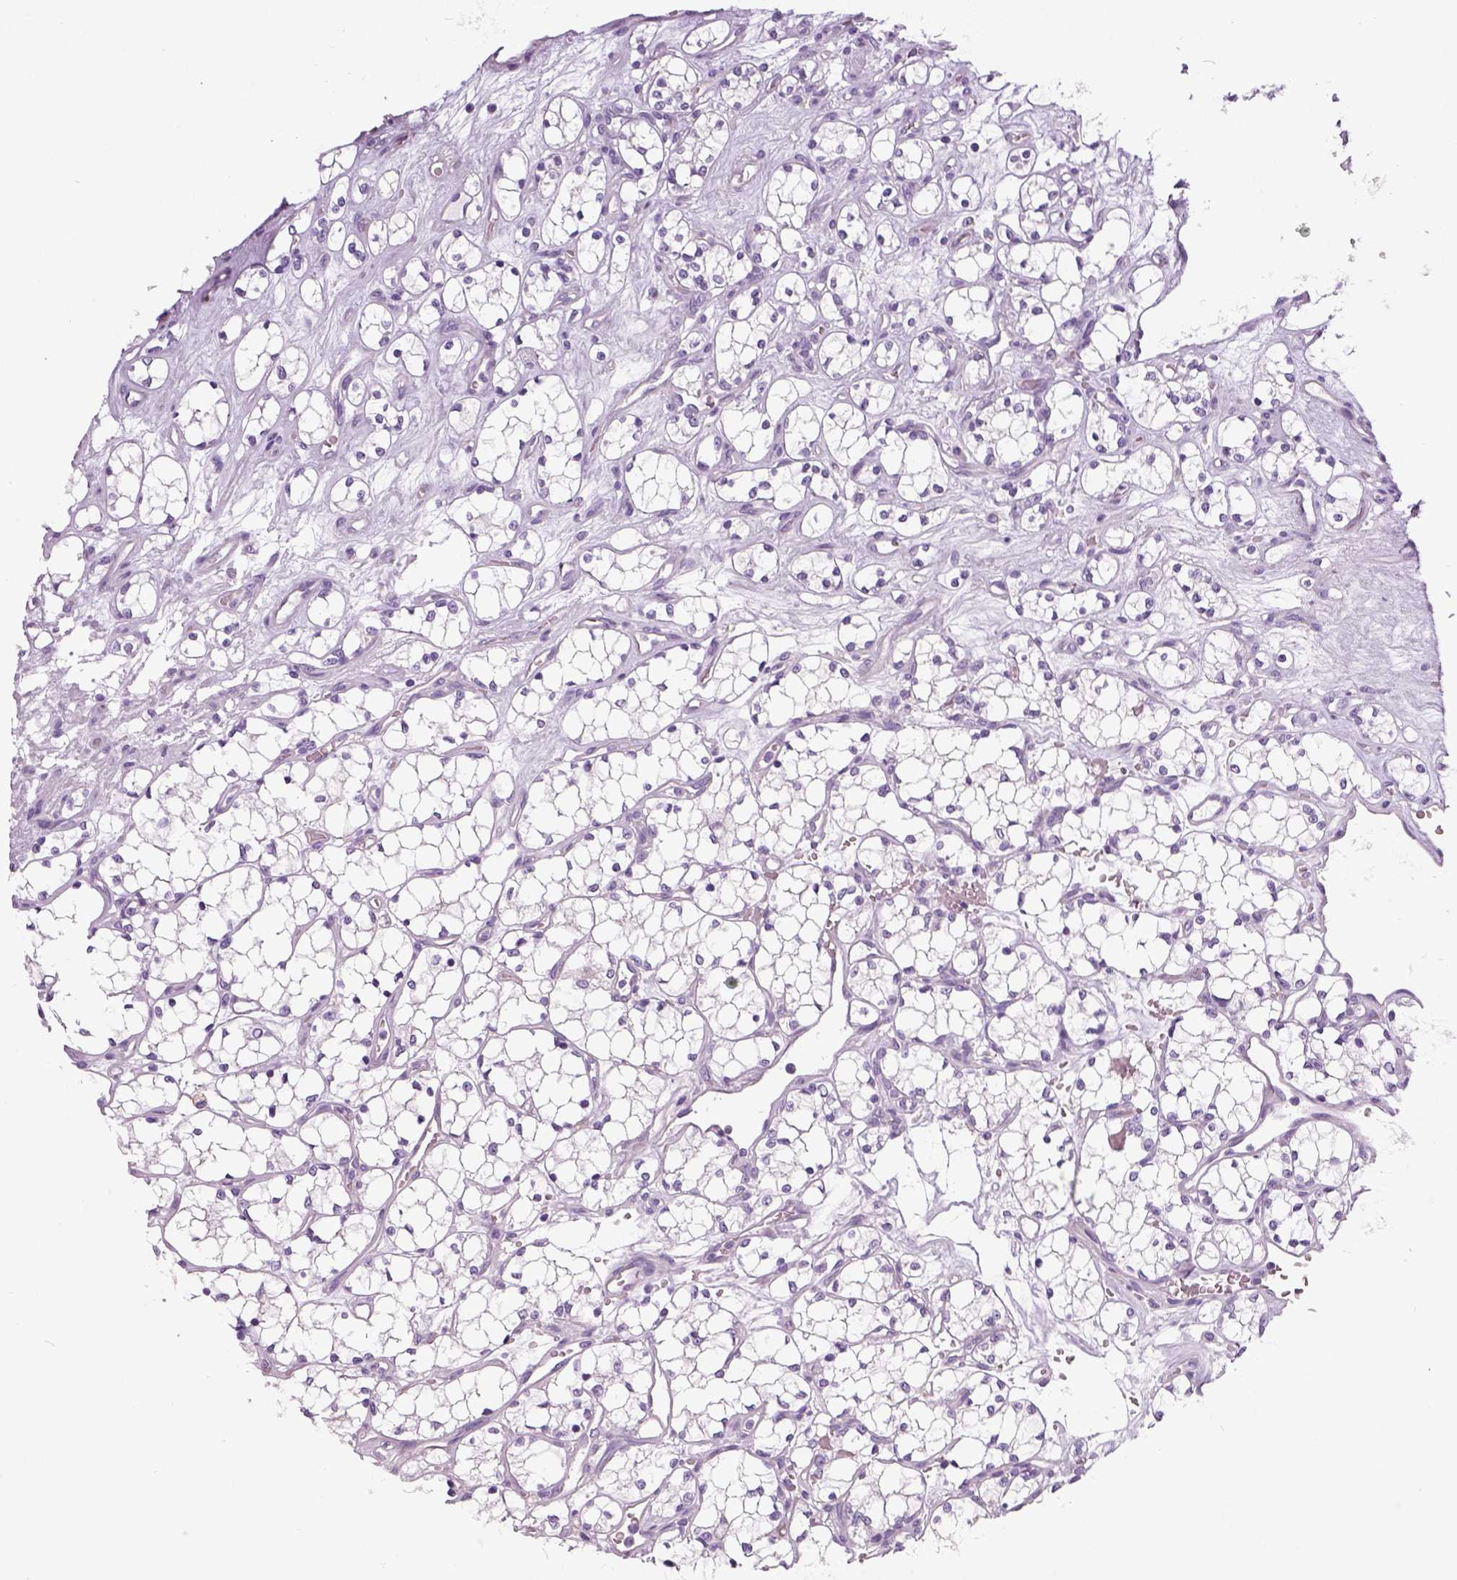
{"staining": {"intensity": "negative", "quantity": "none", "location": "none"}, "tissue": "renal cancer", "cell_type": "Tumor cells", "image_type": "cancer", "snomed": [{"axis": "morphology", "description": "Adenocarcinoma, NOS"}, {"axis": "topography", "description": "Kidney"}], "caption": "High magnification brightfield microscopy of renal cancer stained with DAB (brown) and counterstained with hematoxylin (blue): tumor cells show no significant expression.", "gene": "NECAB2", "patient": {"sex": "female", "age": 69}}